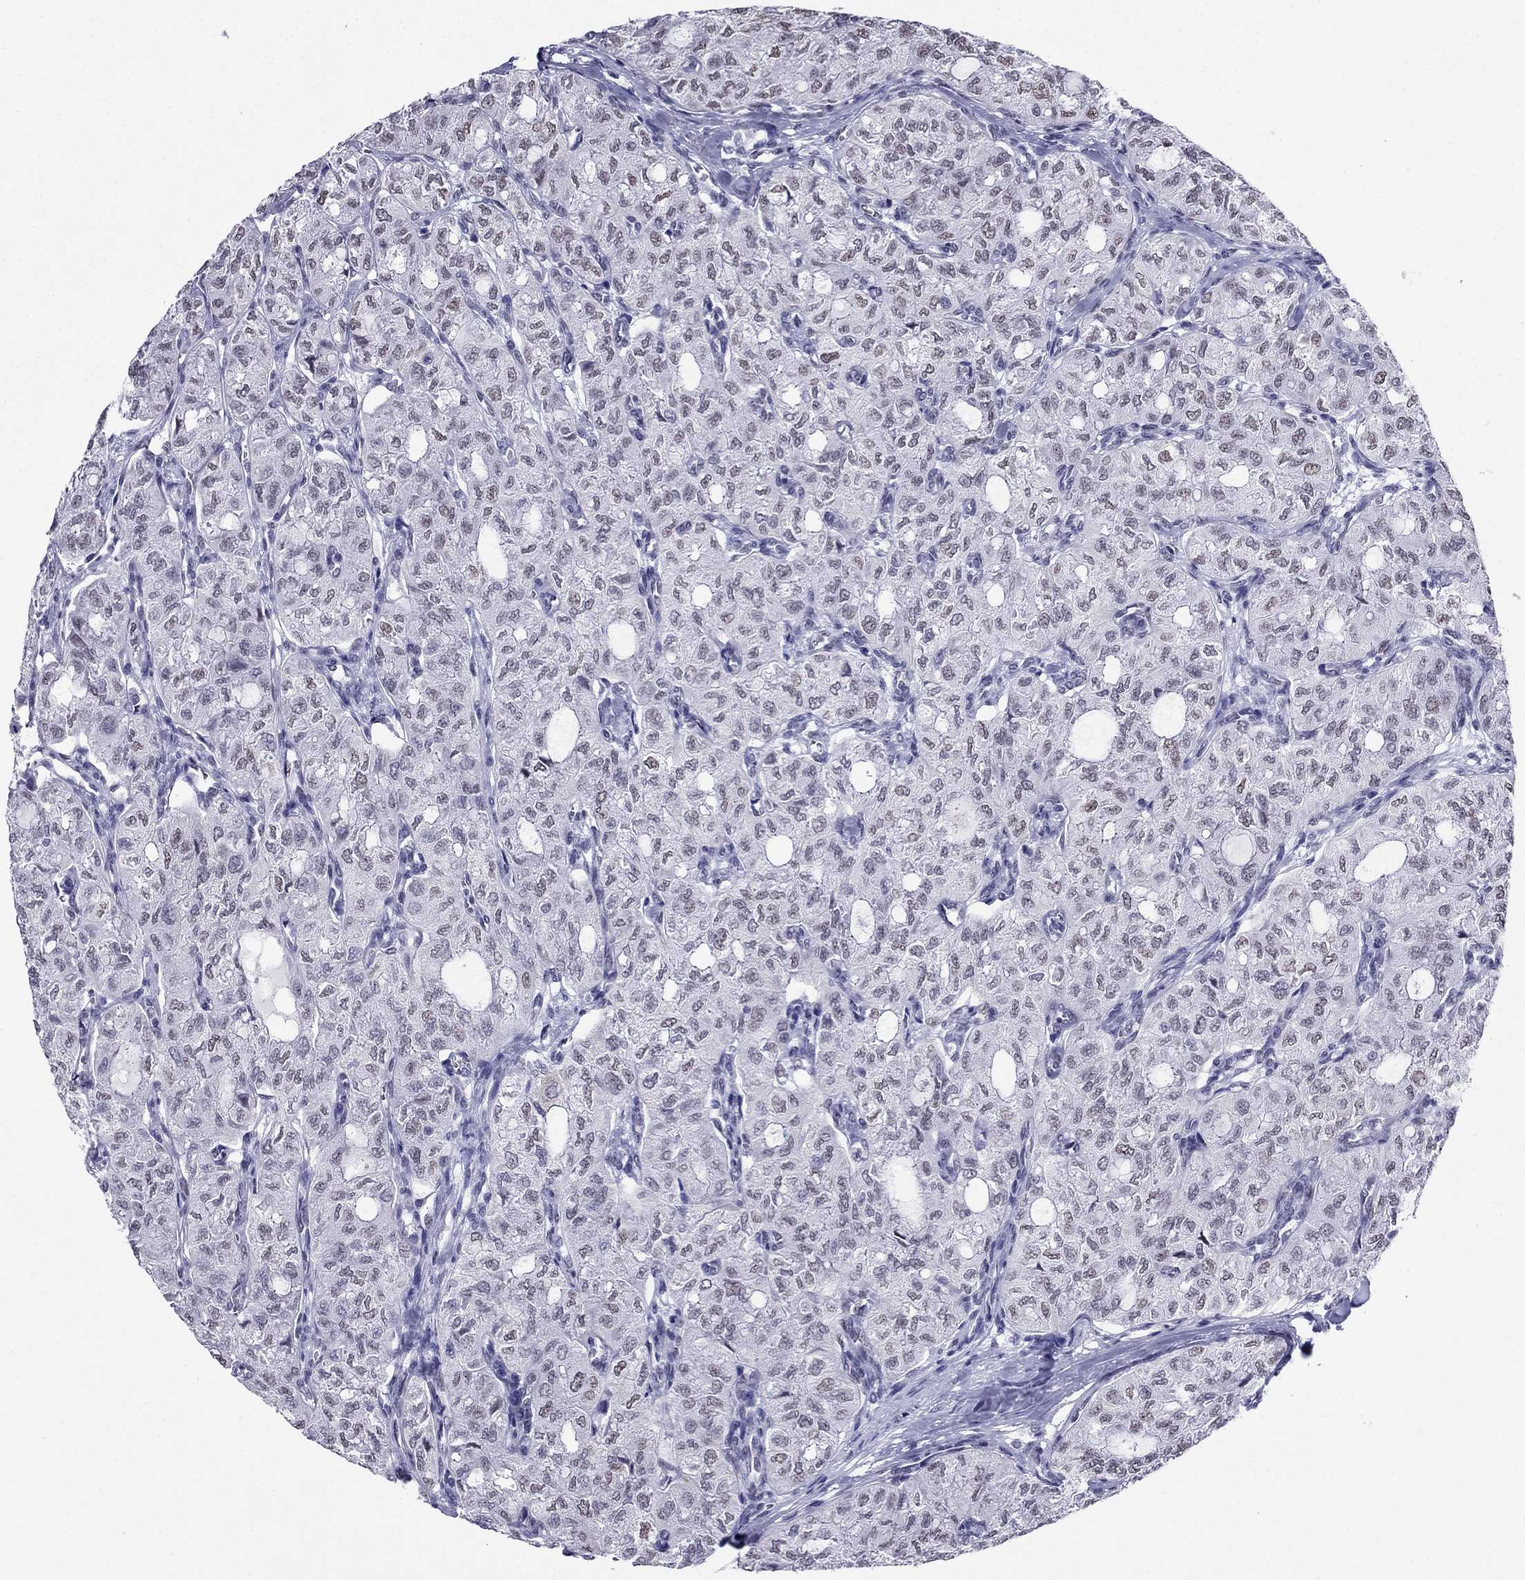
{"staining": {"intensity": "negative", "quantity": "none", "location": "none"}, "tissue": "thyroid cancer", "cell_type": "Tumor cells", "image_type": "cancer", "snomed": [{"axis": "morphology", "description": "Follicular adenoma carcinoma, NOS"}, {"axis": "topography", "description": "Thyroid gland"}], "caption": "The immunohistochemistry image has no significant expression in tumor cells of thyroid cancer (follicular adenoma carcinoma) tissue.", "gene": "PPM1G", "patient": {"sex": "male", "age": 75}}